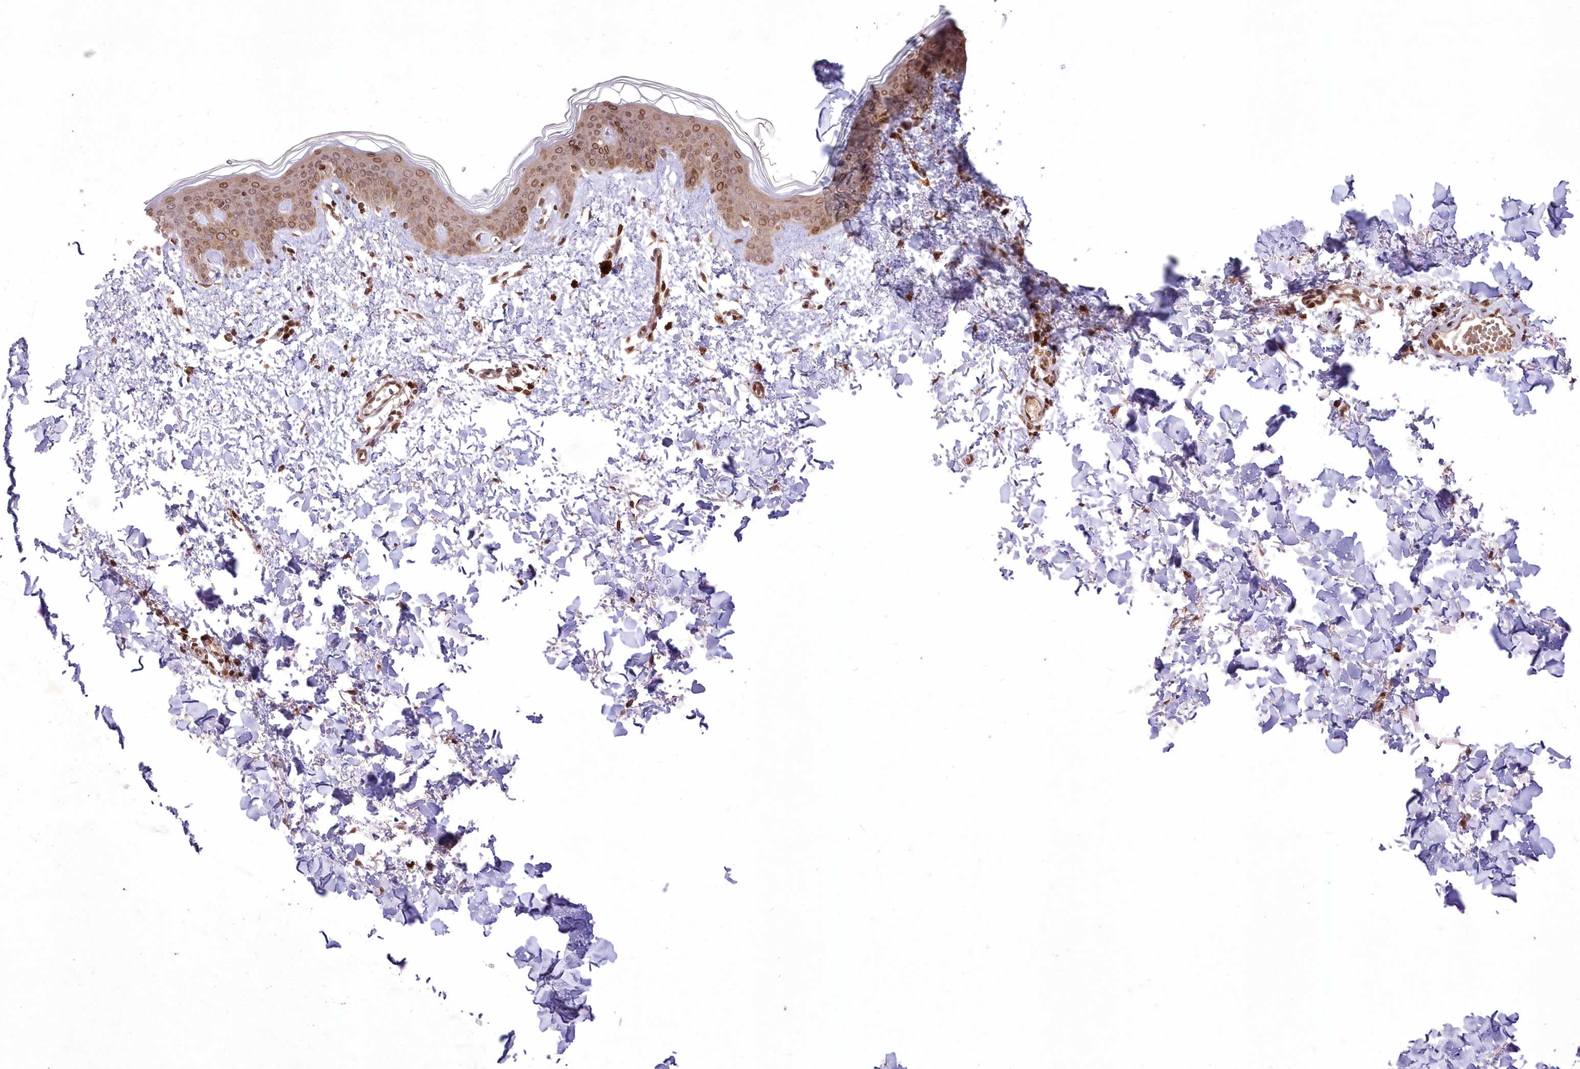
{"staining": {"intensity": "moderate", "quantity": "25%-75%", "location": "cytoplasmic/membranous"}, "tissue": "skin", "cell_type": "Fibroblasts", "image_type": "normal", "snomed": [{"axis": "morphology", "description": "Normal tissue, NOS"}, {"axis": "topography", "description": "Skin"}], "caption": "DAB (3,3'-diaminobenzidine) immunohistochemical staining of normal skin reveals moderate cytoplasmic/membranous protein staining in about 25%-75% of fibroblasts.", "gene": "DNAJC27", "patient": {"sex": "female", "age": 46}}